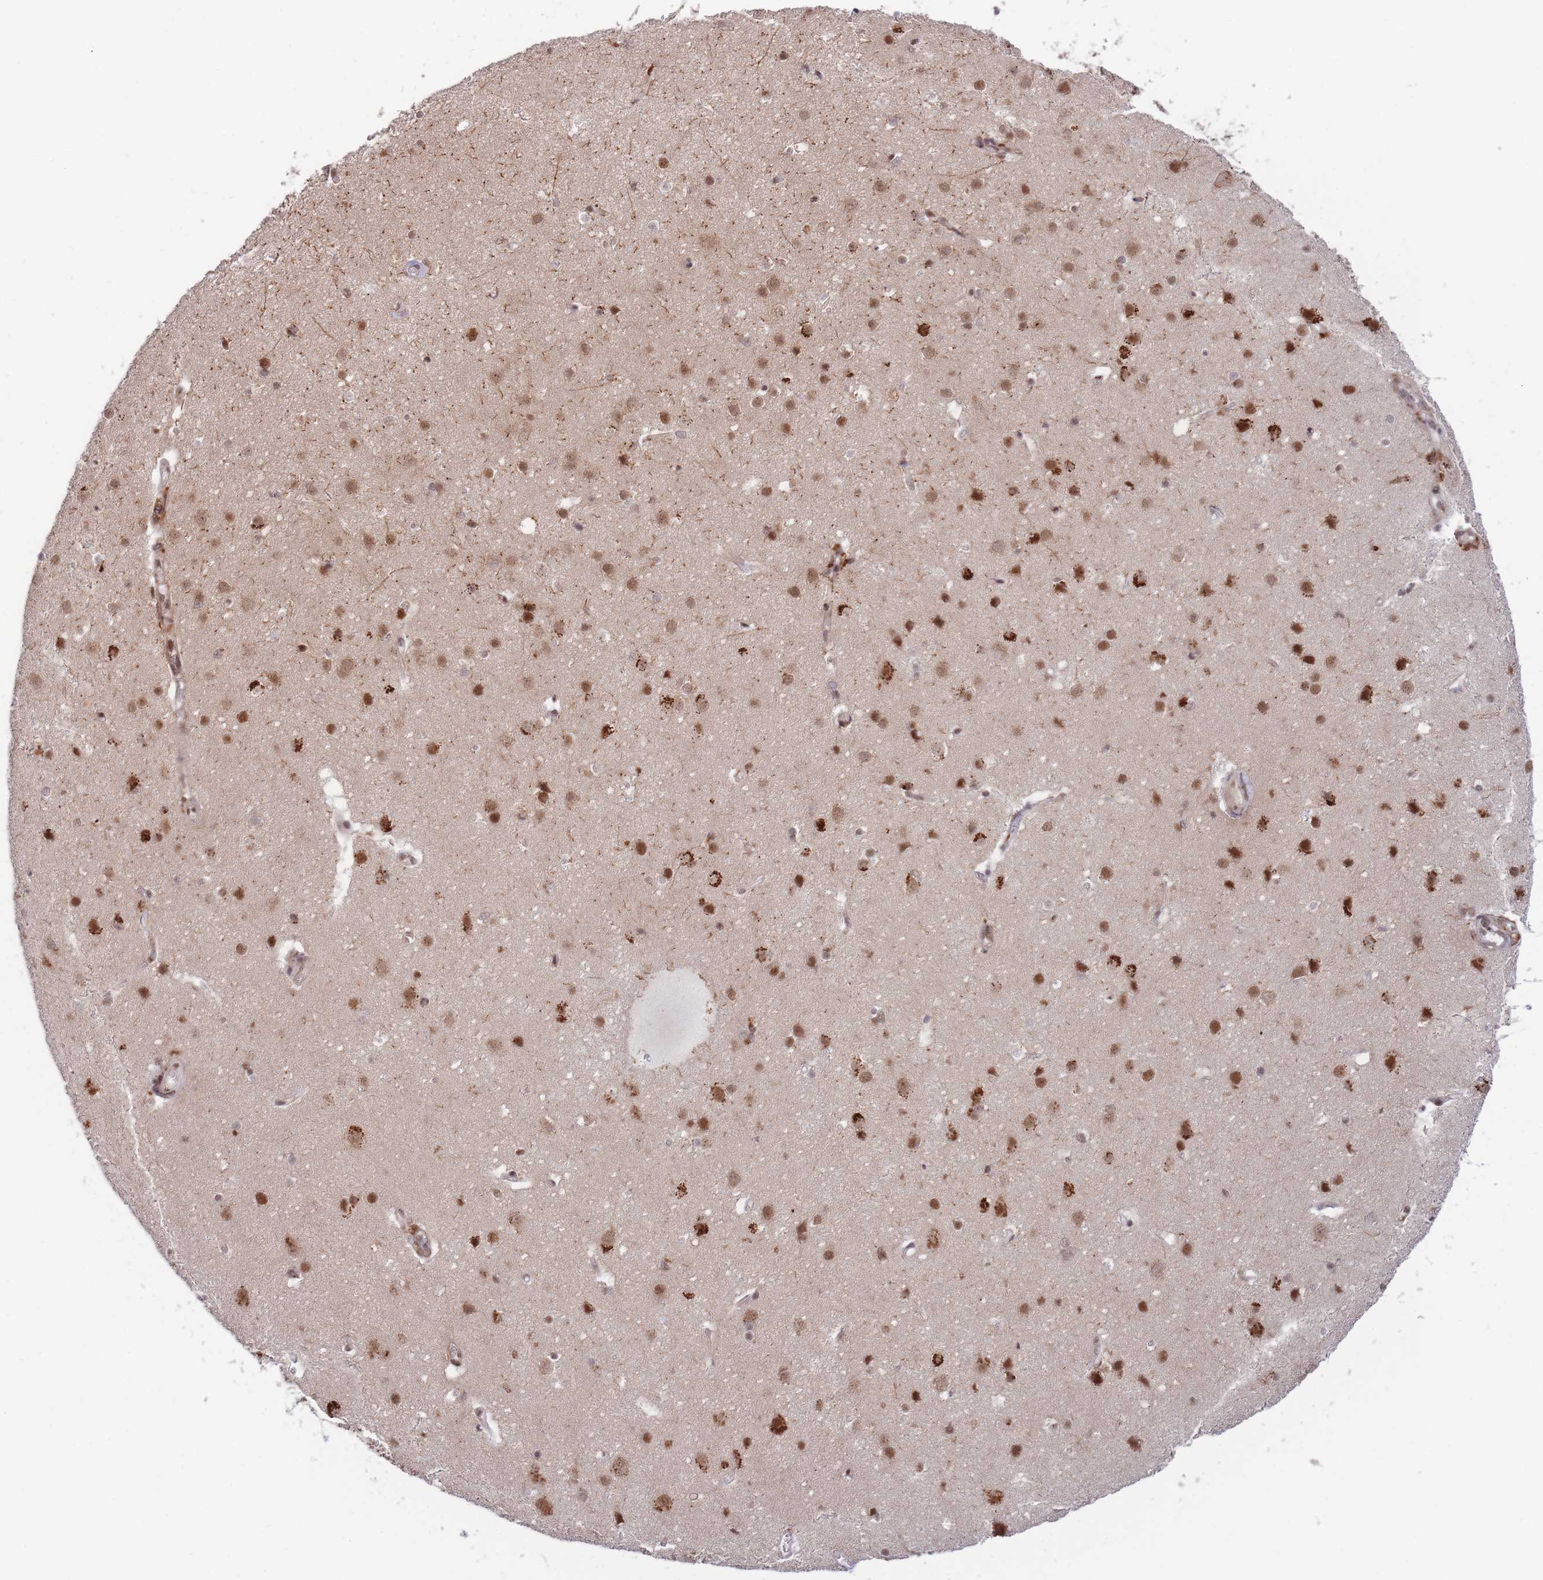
{"staining": {"intensity": "moderate", "quantity": "25%-75%", "location": "cytoplasmic/membranous,nuclear"}, "tissue": "cerebral cortex", "cell_type": "Endothelial cells", "image_type": "normal", "snomed": [{"axis": "morphology", "description": "Normal tissue, NOS"}, {"axis": "topography", "description": "Cerebral cortex"}], "caption": "Immunohistochemical staining of unremarkable human cerebral cortex exhibits moderate cytoplasmic/membranous,nuclear protein staining in approximately 25%-75% of endothelial cells. (brown staining indicates protein expression, while blue staining denotes nuclei).", "gene": "BOD1L1", "patient": {"sex": "male", "age": 37}}